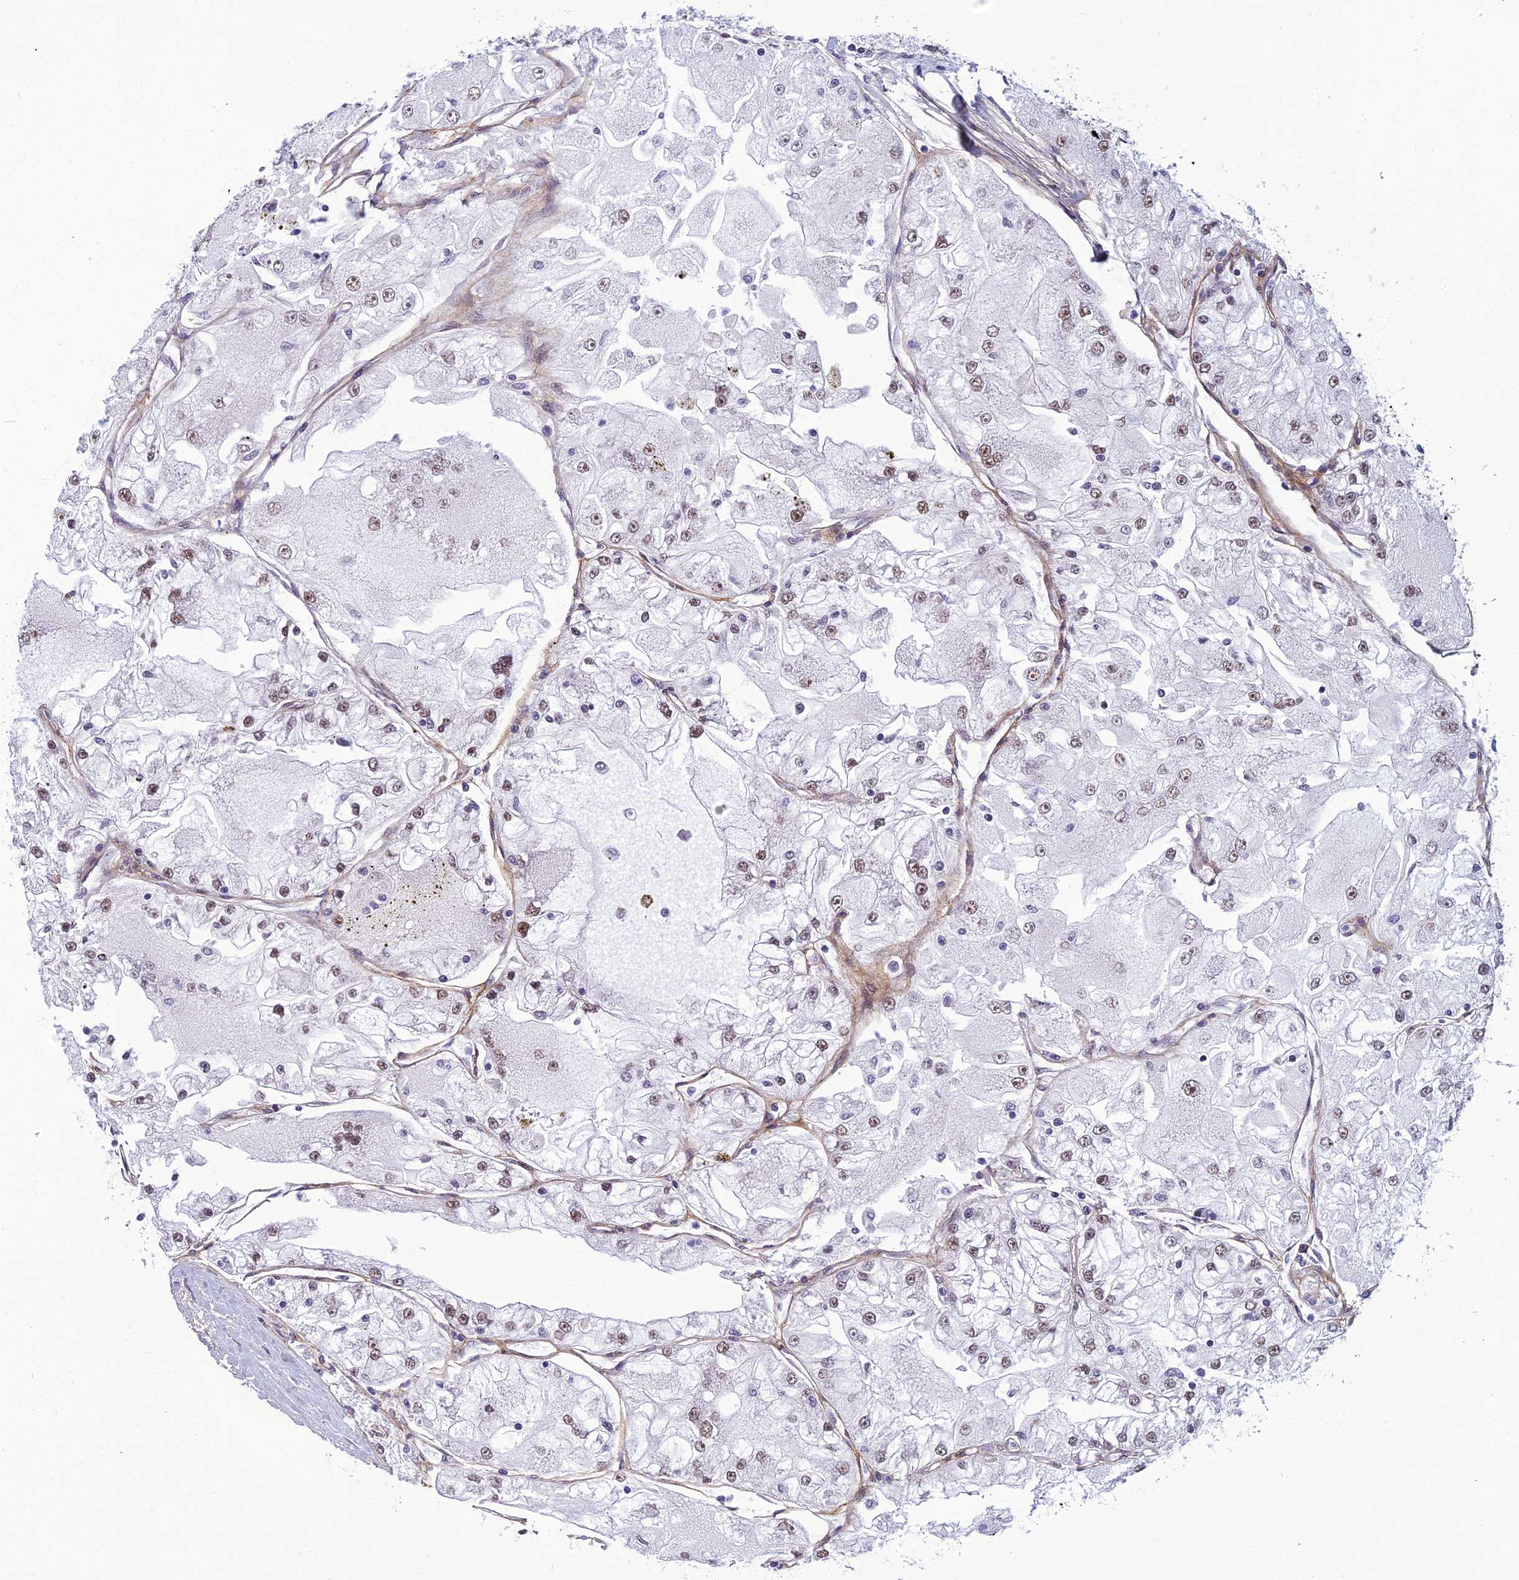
{"staining": {"intensity": "moderate", "quantity": "<25%", "location": "nuclear"}, "tissue": "renal cancer", "cell_type": "Tumor cells", "image_type": "cancer", "snomed": [{"axis": "morphology", "description": "Adenocarcinoma, NOS"}, {"axis": "topography", "description": "Kidney"}], "caption": "Protein staining of renal cancer (adenocarcinoma) tissue demonstrates moderate nuclear expression in approximately <25% of tumor cells.", "gene": "RSRC1", "patient": {"sex": "female", "age": 72}}